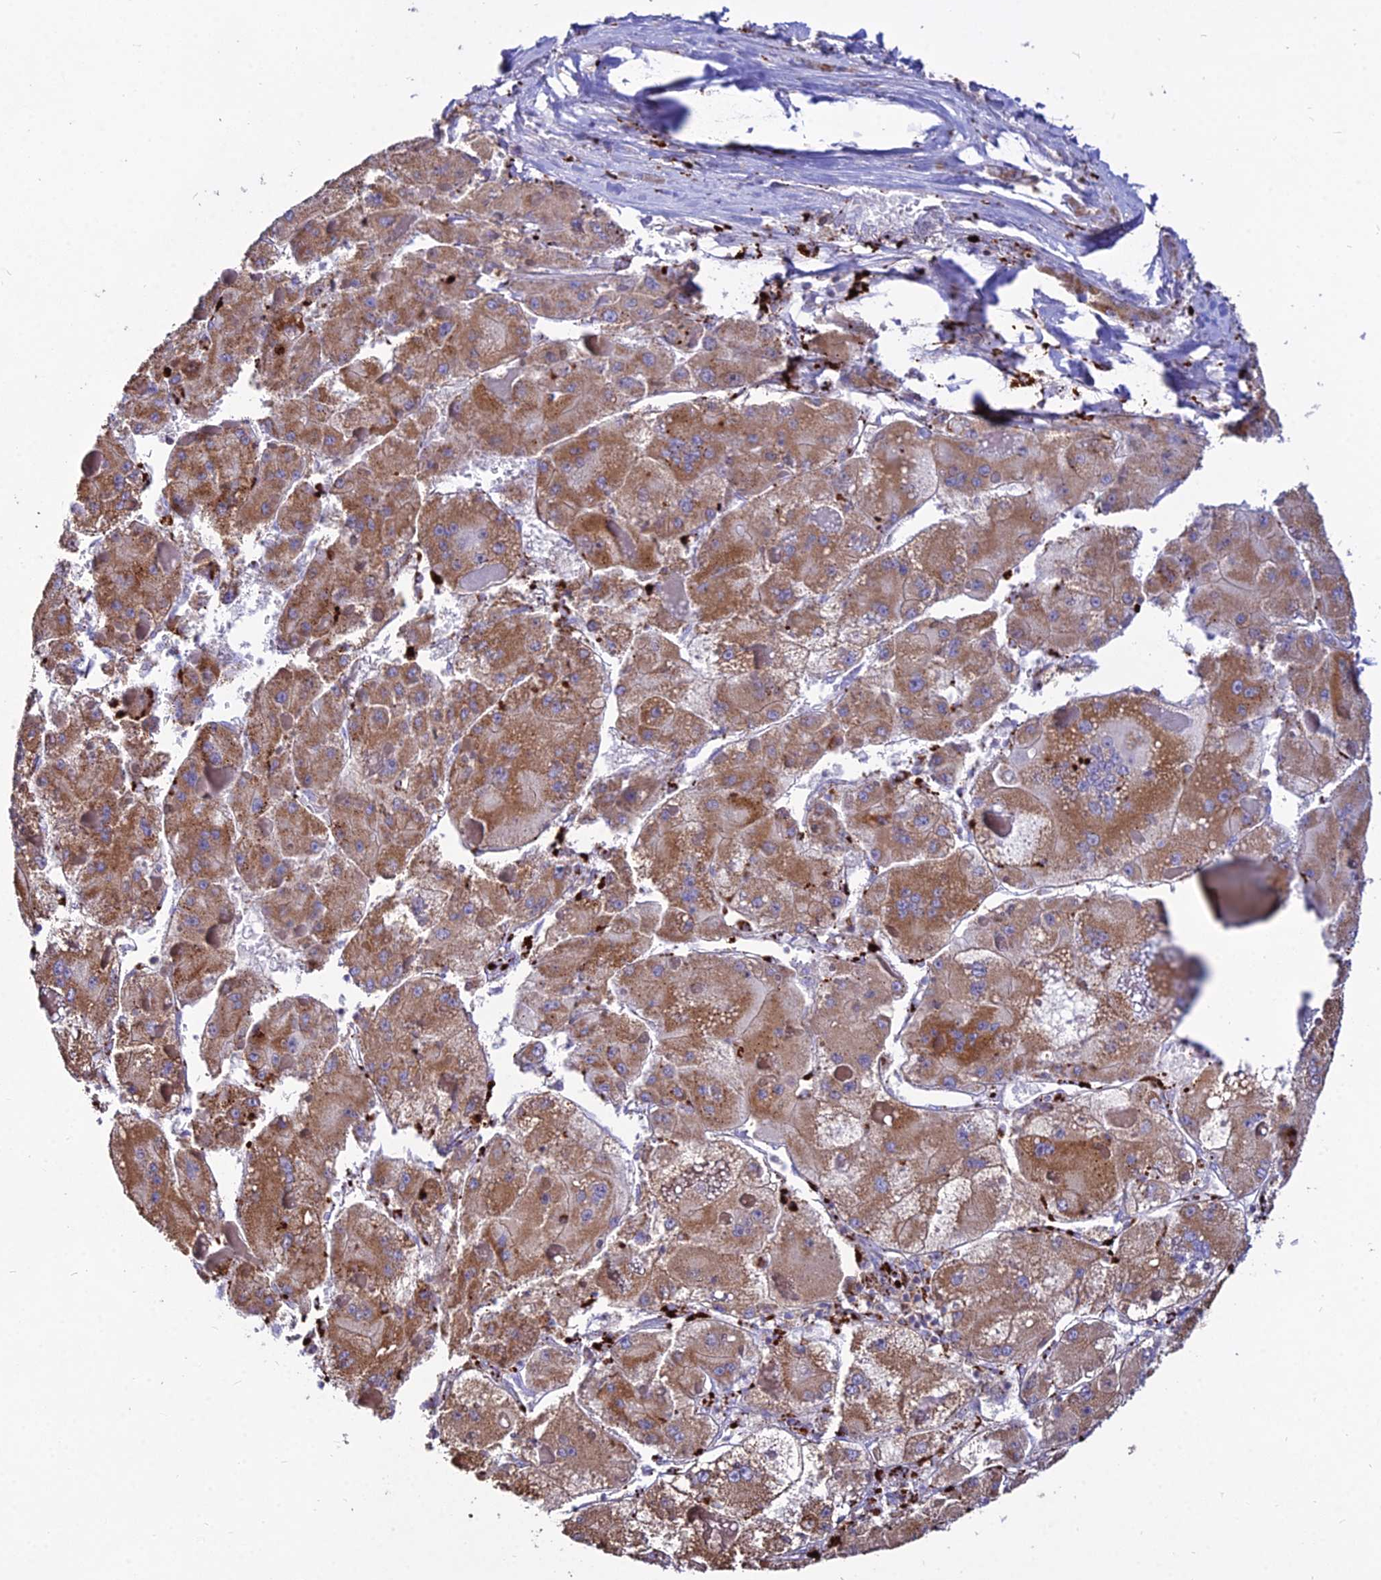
{"staining": {"intensity": "moderate", "quantity": ">75%", "location": "cytoplasmic/membranous"}, "tissue": "liver cancer", "cell_type": "Tumor cells", "image_type": "cancer", "snomed": [{"axis": "morphology", "description": "Carcinoma, Hepatocellular, NOS"}, {"axis": "topography", "description": "Liver"}], "caption": "Tumor cells demonstrate moderate cytoplasmic/membranous expression in approximately >75% of cells in liver hepatocellular carcinoma.", "gene": "PNLIPRP3", "patient": {"sex": "female", "age": 73}}